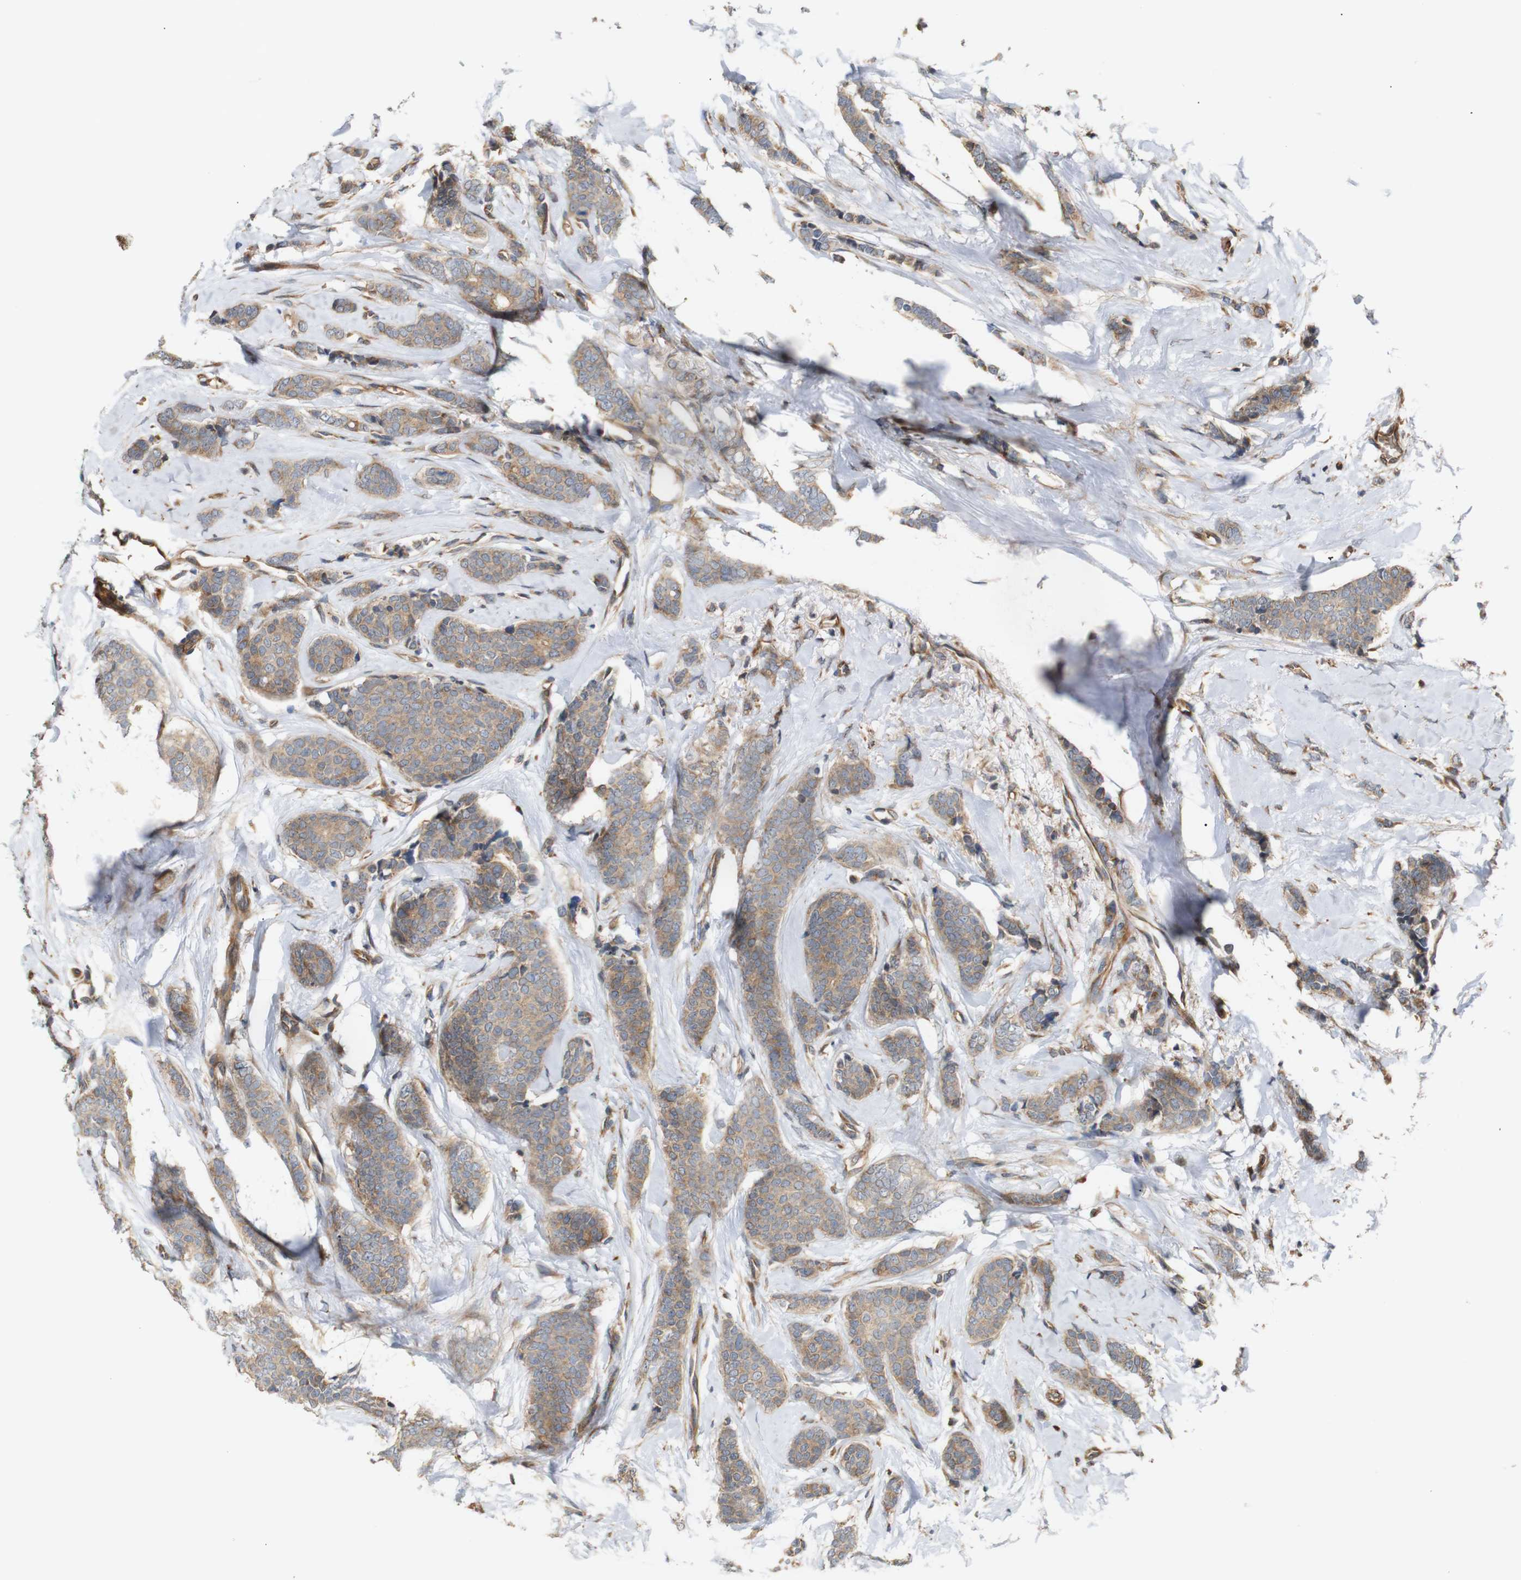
{"staining": {"intensity": "moderate", "quantity": ">75%", "location": "cytoplasmic/membranous"}, "tissue": "breast cancer", "cell_type": "Tumor cells", "image_type": "cancer", "snomed": [{"axis": "morphology", "description": "Lobular carcinoma"}, {"axis": "topography", "description": "Skin"}, {"axis": "topography", "description": "Breast"}], "caption": "Immunohistochemistry (DAB) staining of human breast lobular carcinoma displays moderate cytoplasmic/membranous protein expression in about >75% of tumor cells.", "gene": "RPTOR", "patient": {"sex": "female", "age": 46}}